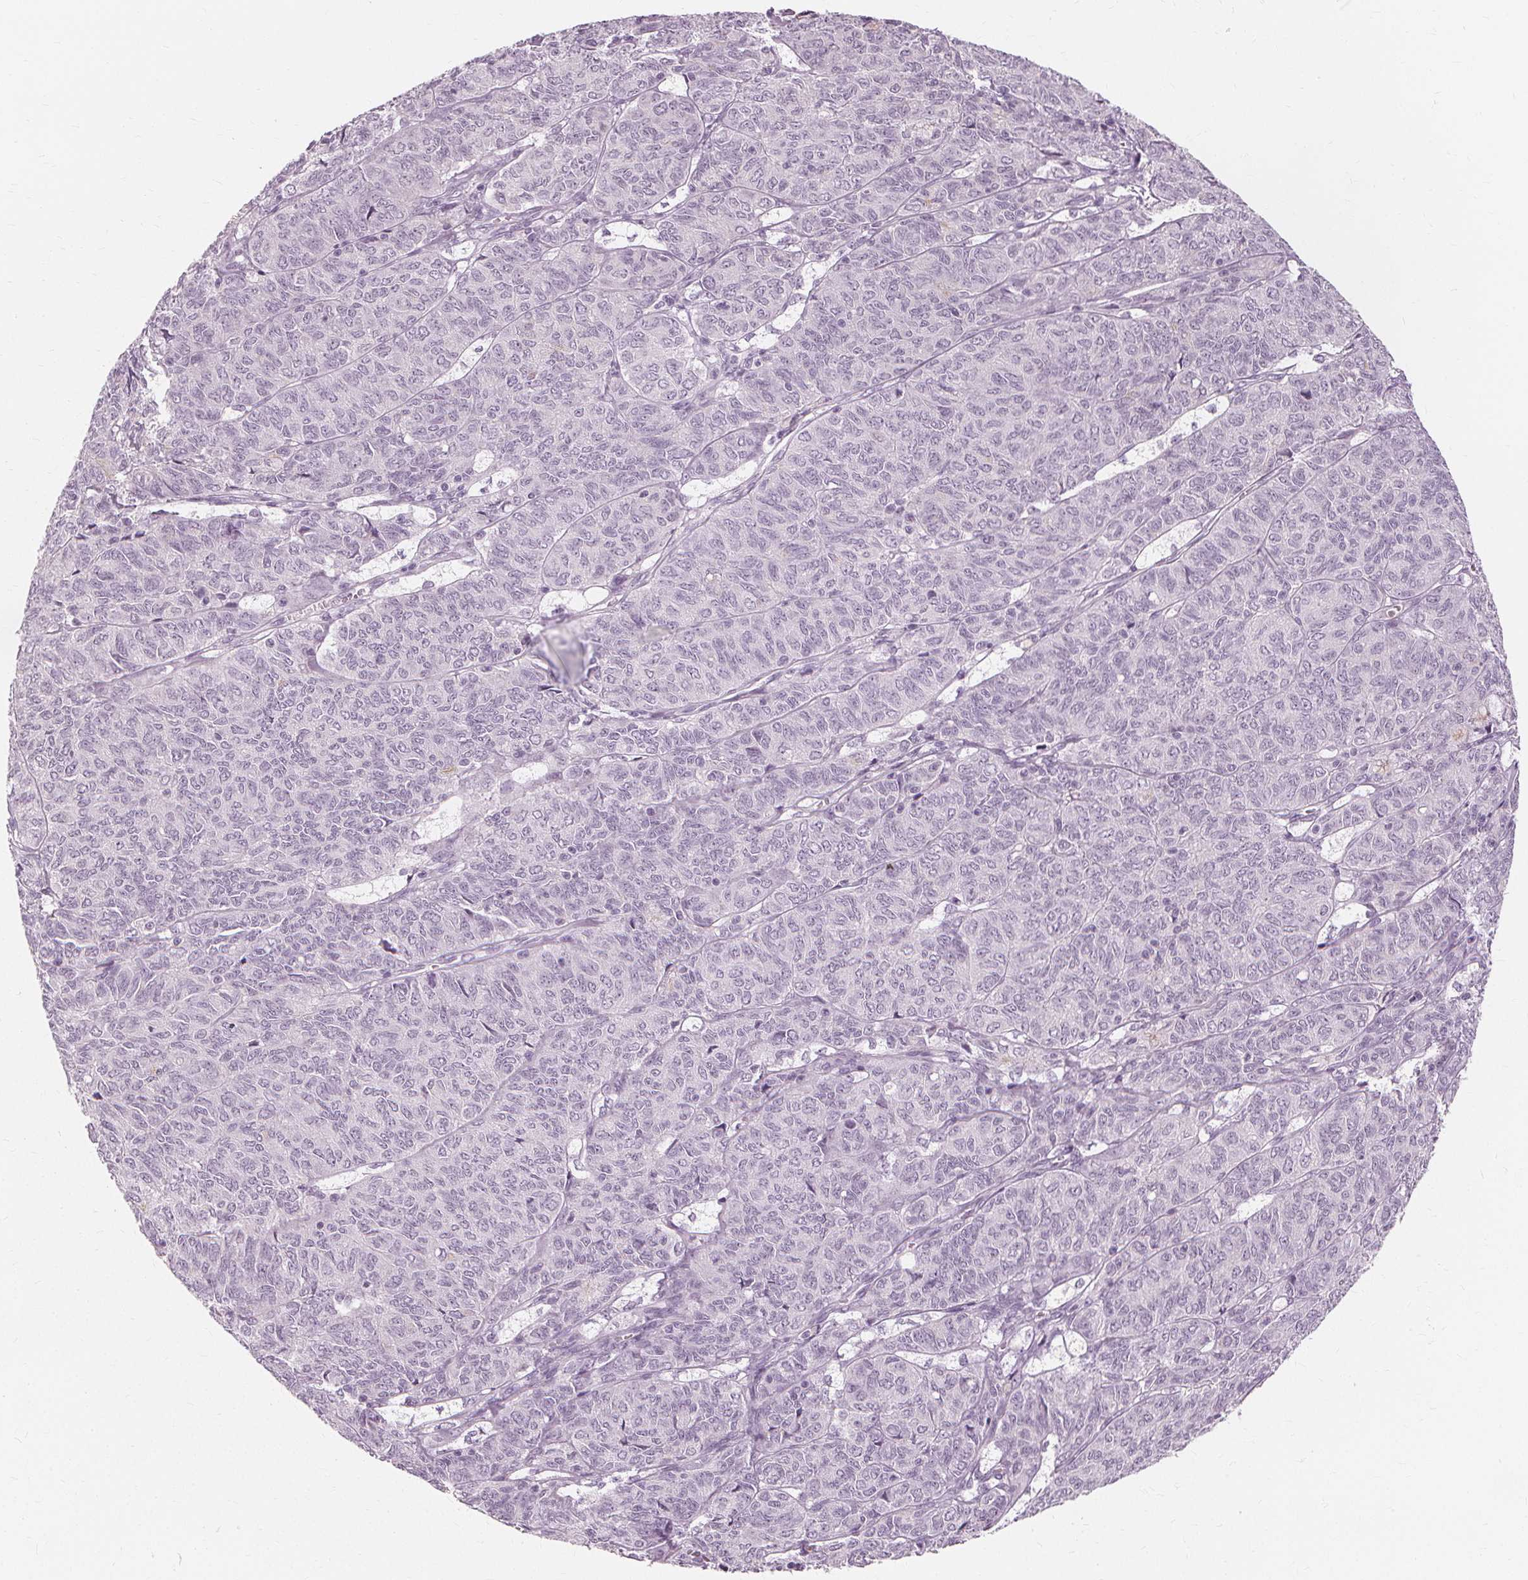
{"staining": {"intensity": "negative", "quantity": "none", "location": "none"}, "tissue": "ovarian cancer", "cell_type": "Tumor cells", "image_type": "cancer", "snomed": [{"axis": "morphology", "description": "Carcinoma, endometroid"}, {"axis": "topography", "description": "Ovary"}], "caption": "High power microscopy histopathology image of an IHC photomicrograph of ovarian cancer, revealing no significant positivity in tumor cells. (DAB IHC with hematoxylin counter stain).", "gene": "MUC12", "patient": {"sex": "female", "age": 80}}